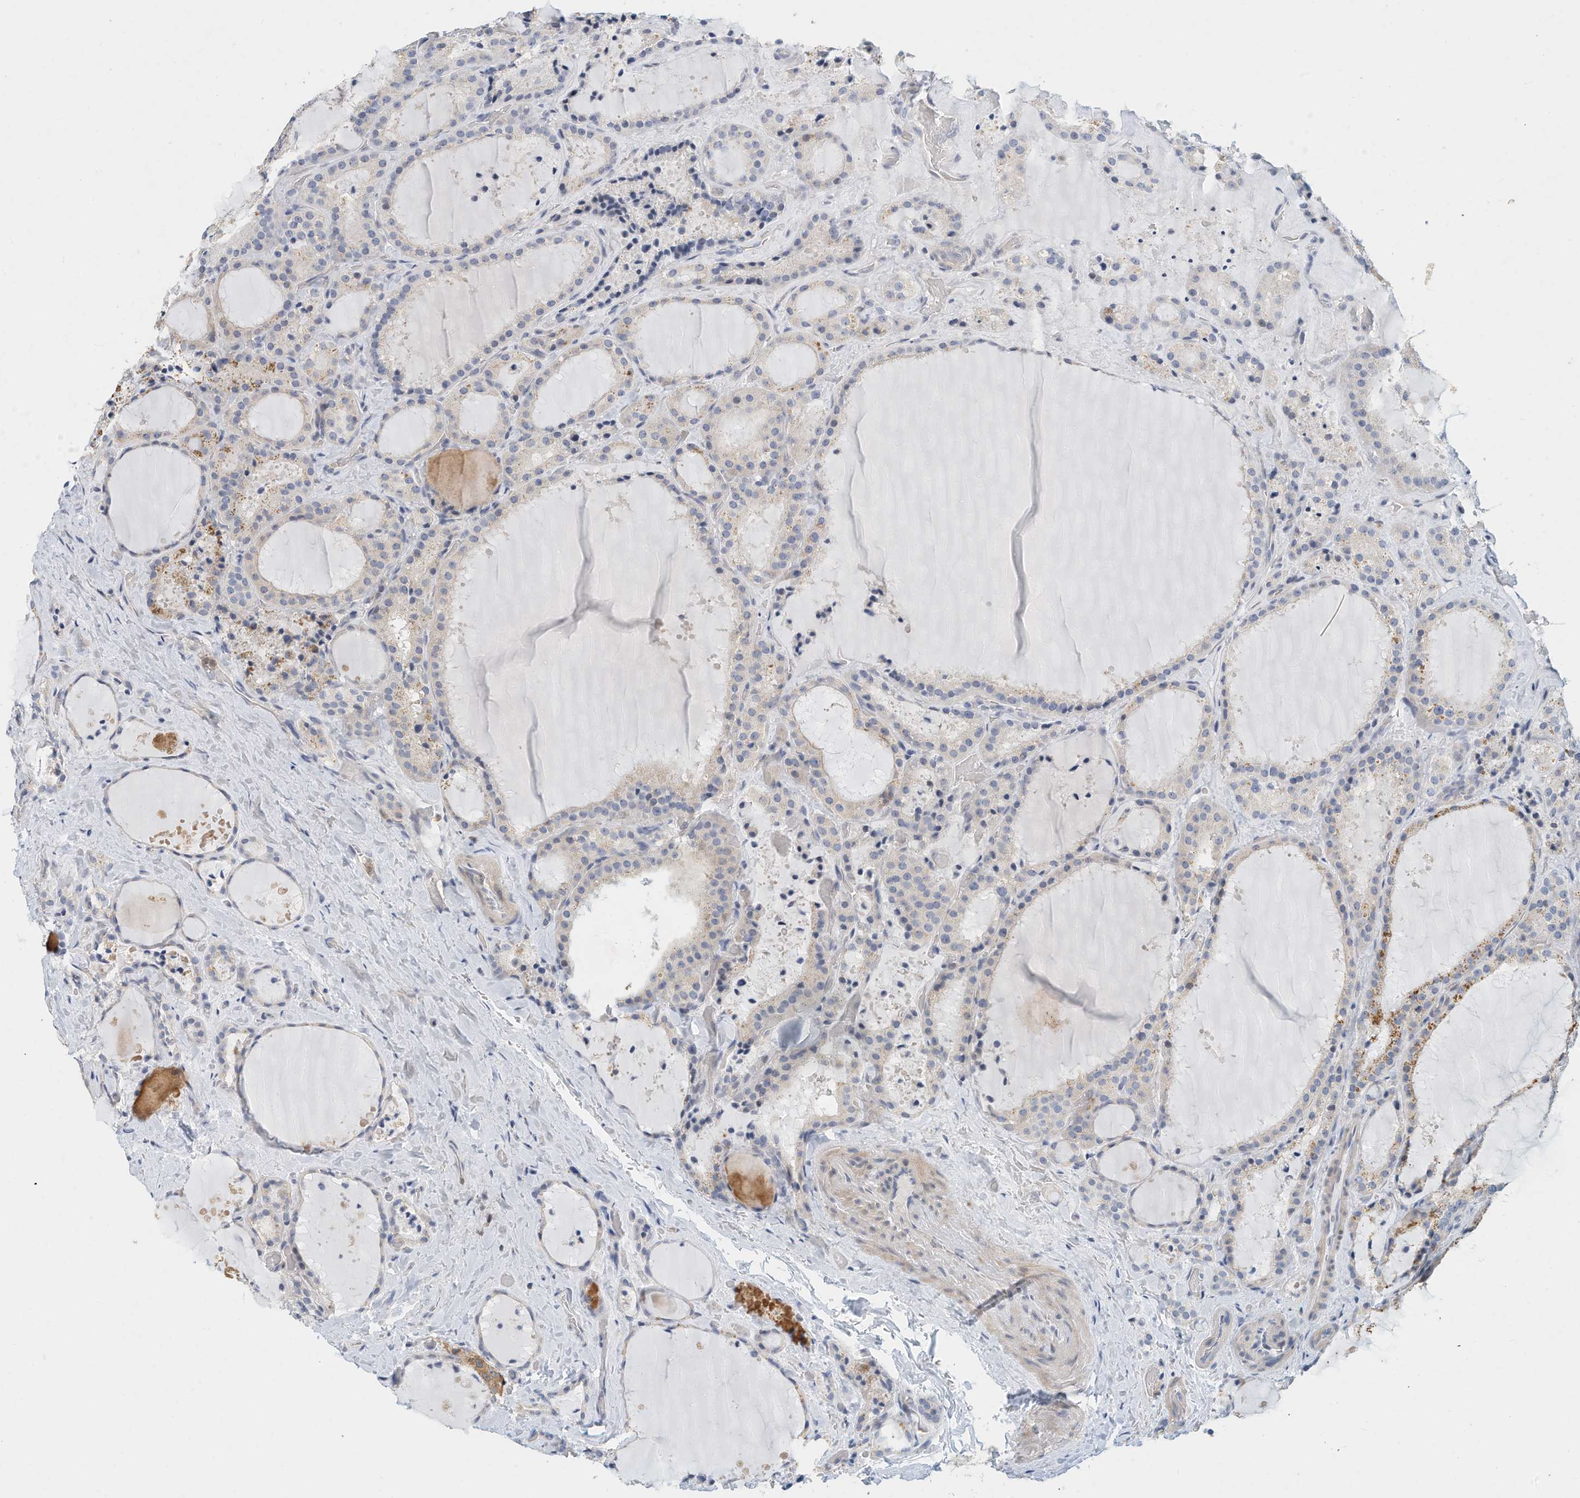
{"staining": {"intensity": "negative", "quantity": "none", "location": "none"}, "tissue": "thyroid cancer", "cell_type": "Tumor cells", "image_type": "cancer", "snomed": [{"axis": "morphology", "description": "Papillary adenocarcinoma, NOS"}, {"axis": "topography", "description": "Thyroid gland"}], "caption": "Micrograph shows no significant protein positivity in tumor cells of thyroid papillary adenocarcinoma.", "gene": "MICAL1", "patient": {"sex": "male", "age": 77}}